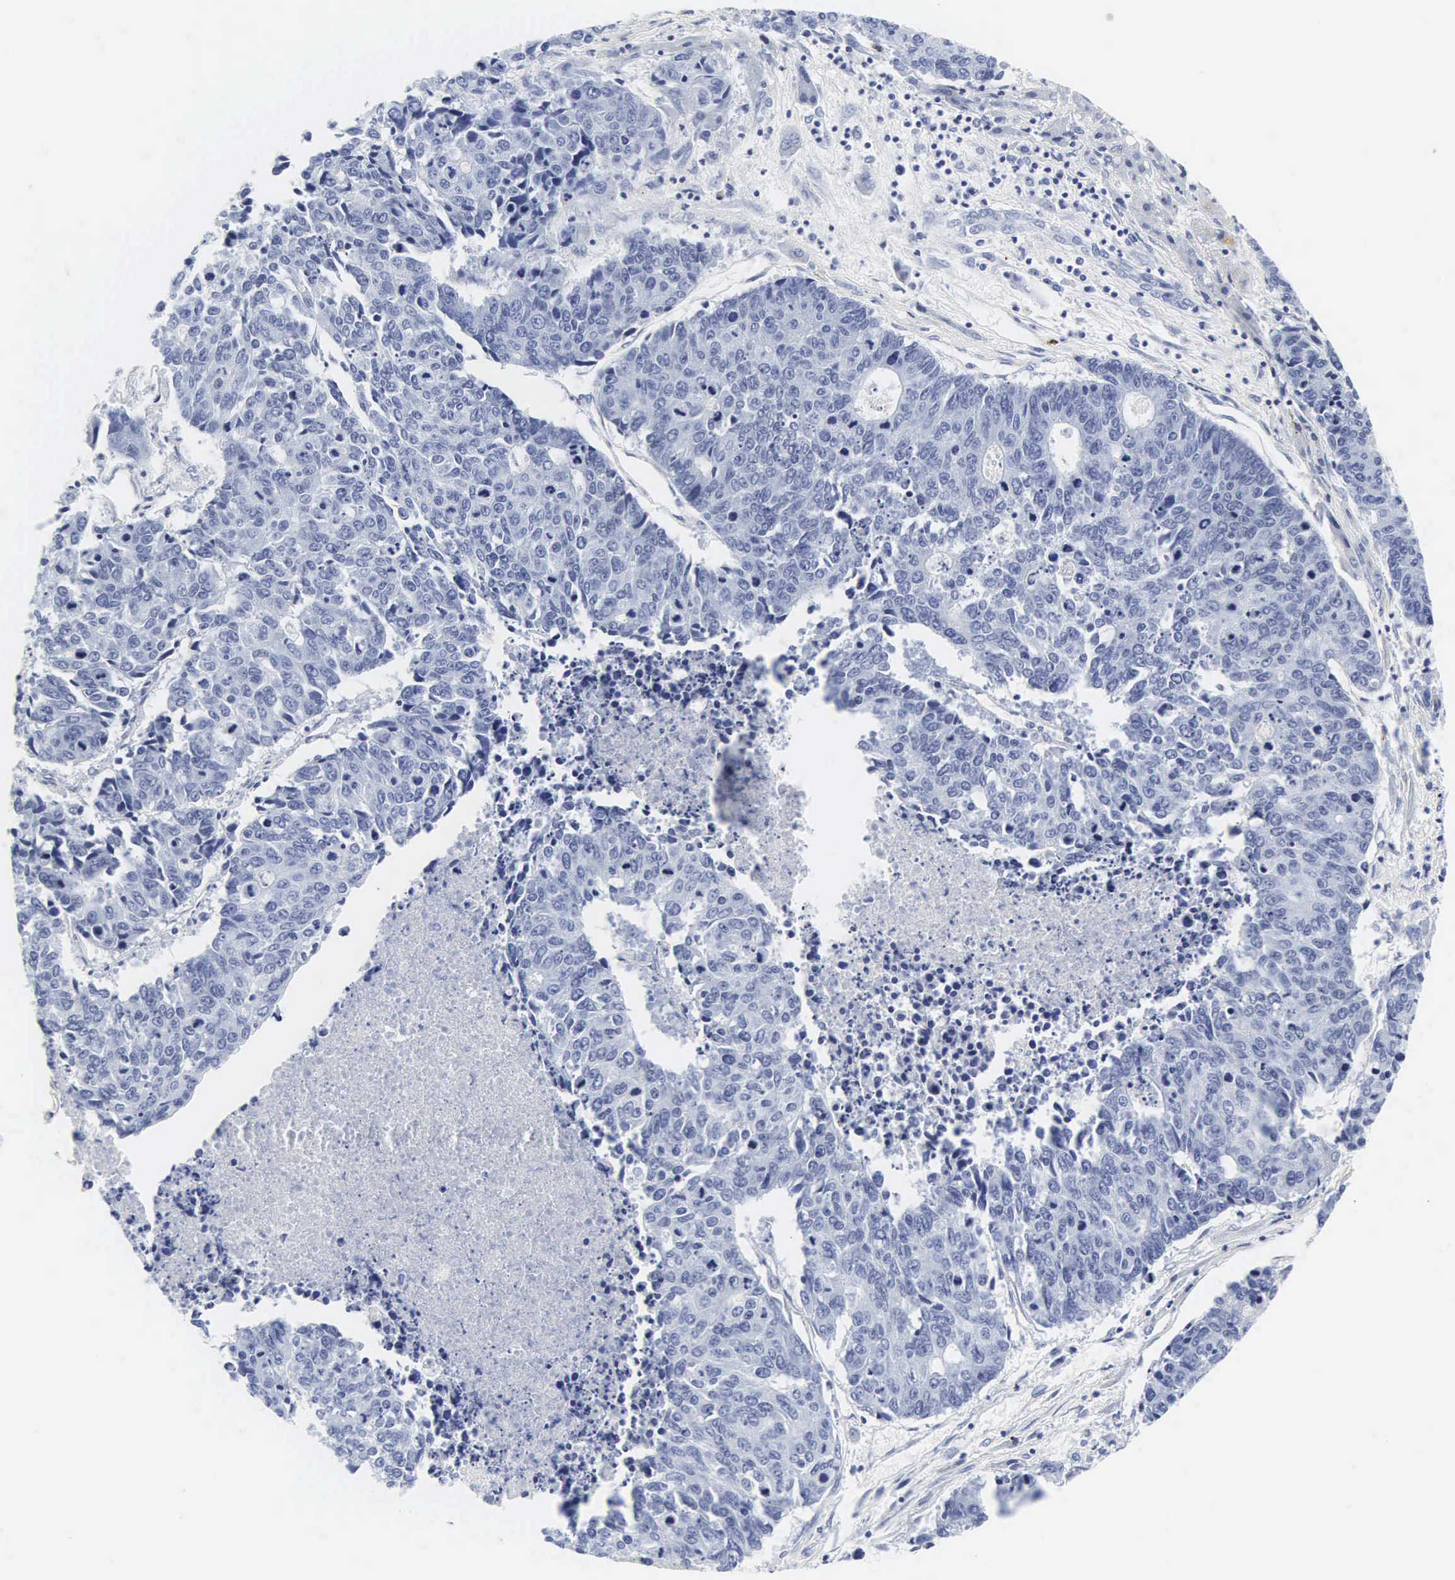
{"staining": {"intensity": "negative", "quantity": "none", "location": "none"}, "tissue": "liver cancer", "cell_type": "Tumor cells", "image_type": "cancer", "snomed": [{"axis": "morphology", "description": "Carcinoma, metastatic, NOS"}, {"axis": "topography", "description": "Liver"}], "caption": "IHC of human metastatic carcinoma (liver) shows no expression in tumor cells. (Brightfield microscopy of DAB immunohistochemistry at high magnification).", "gene": "INS", "patient": {"sex": "male", "age": 49}}